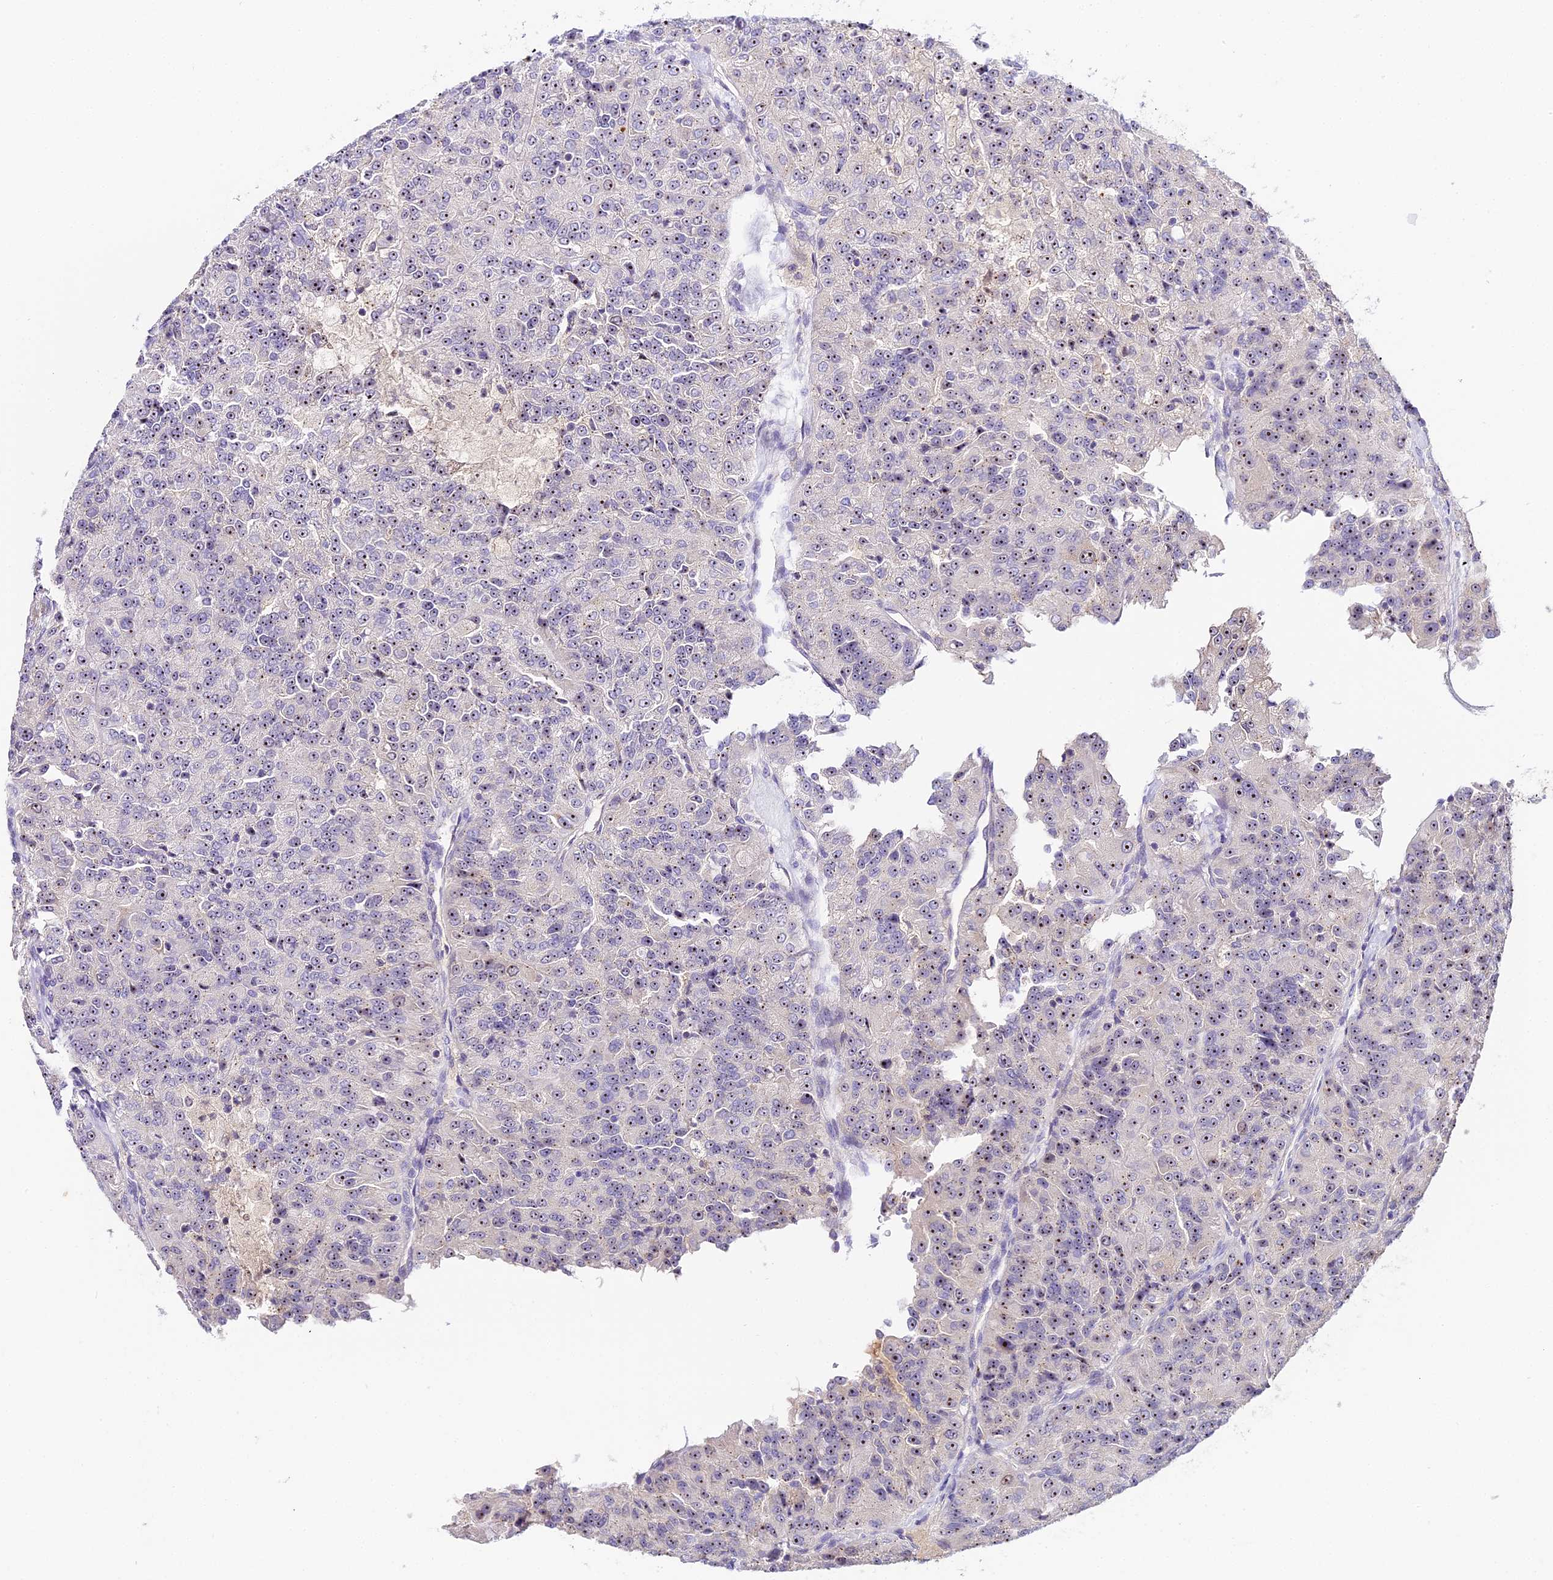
{"staining": {"intensity": "moderate", "quantity": "25%-75%", "location": "nuclear"}, "tissue": "renal cancer", "cell_type": "Tumor cells", "image_type": "cancer", "snomed": [{"axis": "morphology", "description": "Adenocarcinoma, NOS"}, {"axis": "topography", "description": "Kidney"}], "caption": "High-power microscopy captured an IHC photomicrograph of renal cancer, revealing moderate nuclear positivity in about 25%-75% of tumor cells. The staining was performed using DAB (3,3'-diaminobenzidine) to visualize the protein expression in brown, while the nuclei were stained in blue with hematoxylin (Magnification: 20x).", "gene": "RAD51", "patient": {"sex": "female", "age": 63}}